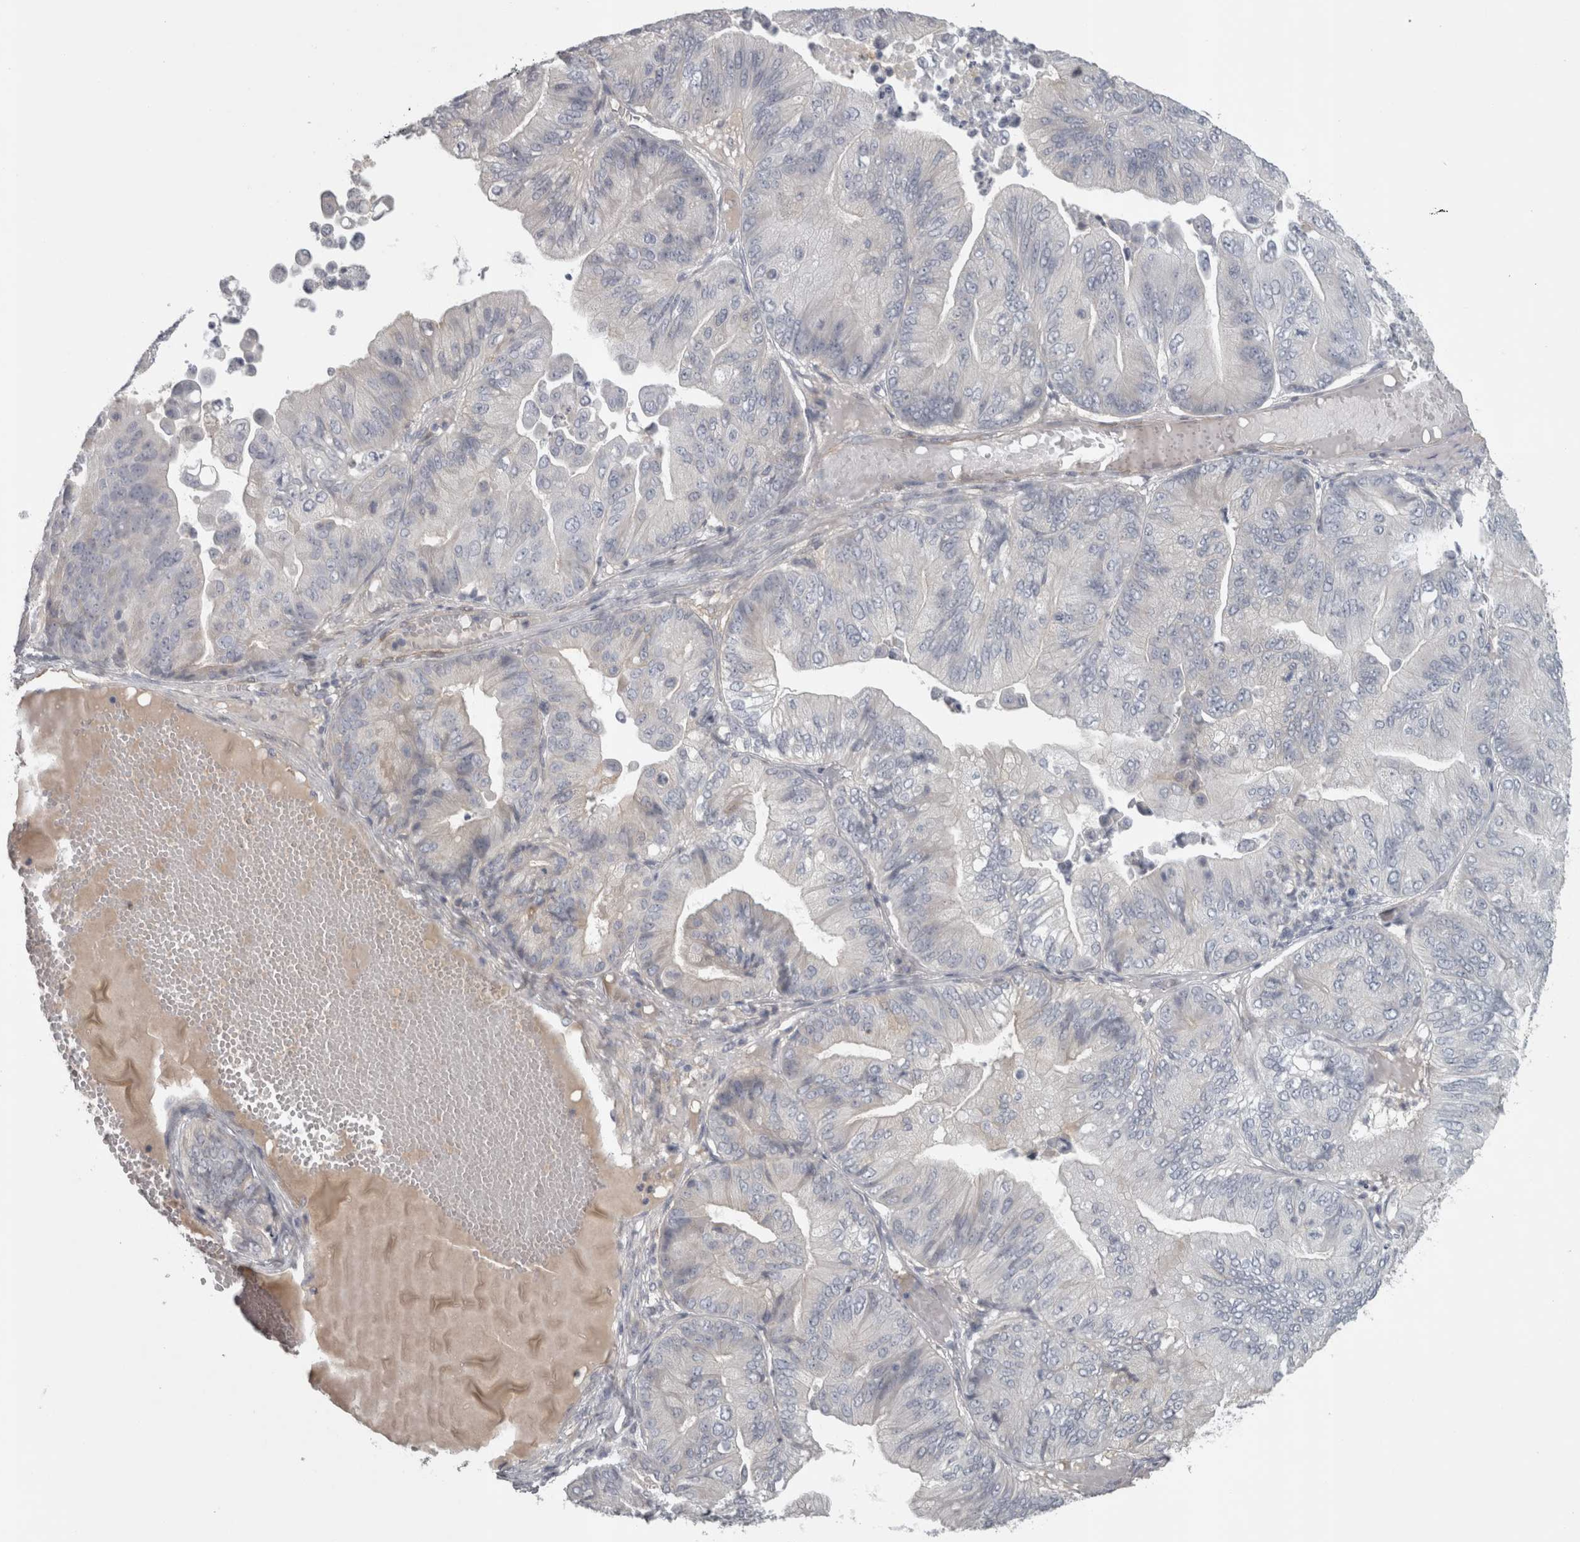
{"staining": {"intensity": "weak", "quantity": "<25%", "location": "cytoplasmic/membranous"}, "tissue": "ovarian cancer", "cell_type": "Tumor cells", "image_type": "cancer", "snomed": [{"axis": "morphology", "description": "Cystadenocarcinoma, mucinous, NOS"}, {"axis": "topography", "description": "Ovary"}], "caption": "Immunohistochemistry histopathology image of human ovarian cancer (mucinous cystadenocarcinoma) stained for a protein (brown), which demonstrates no positivity in tumor cells.", "gene": "PPP1R12B", "patient": {"sex": "female", "age": 61}}